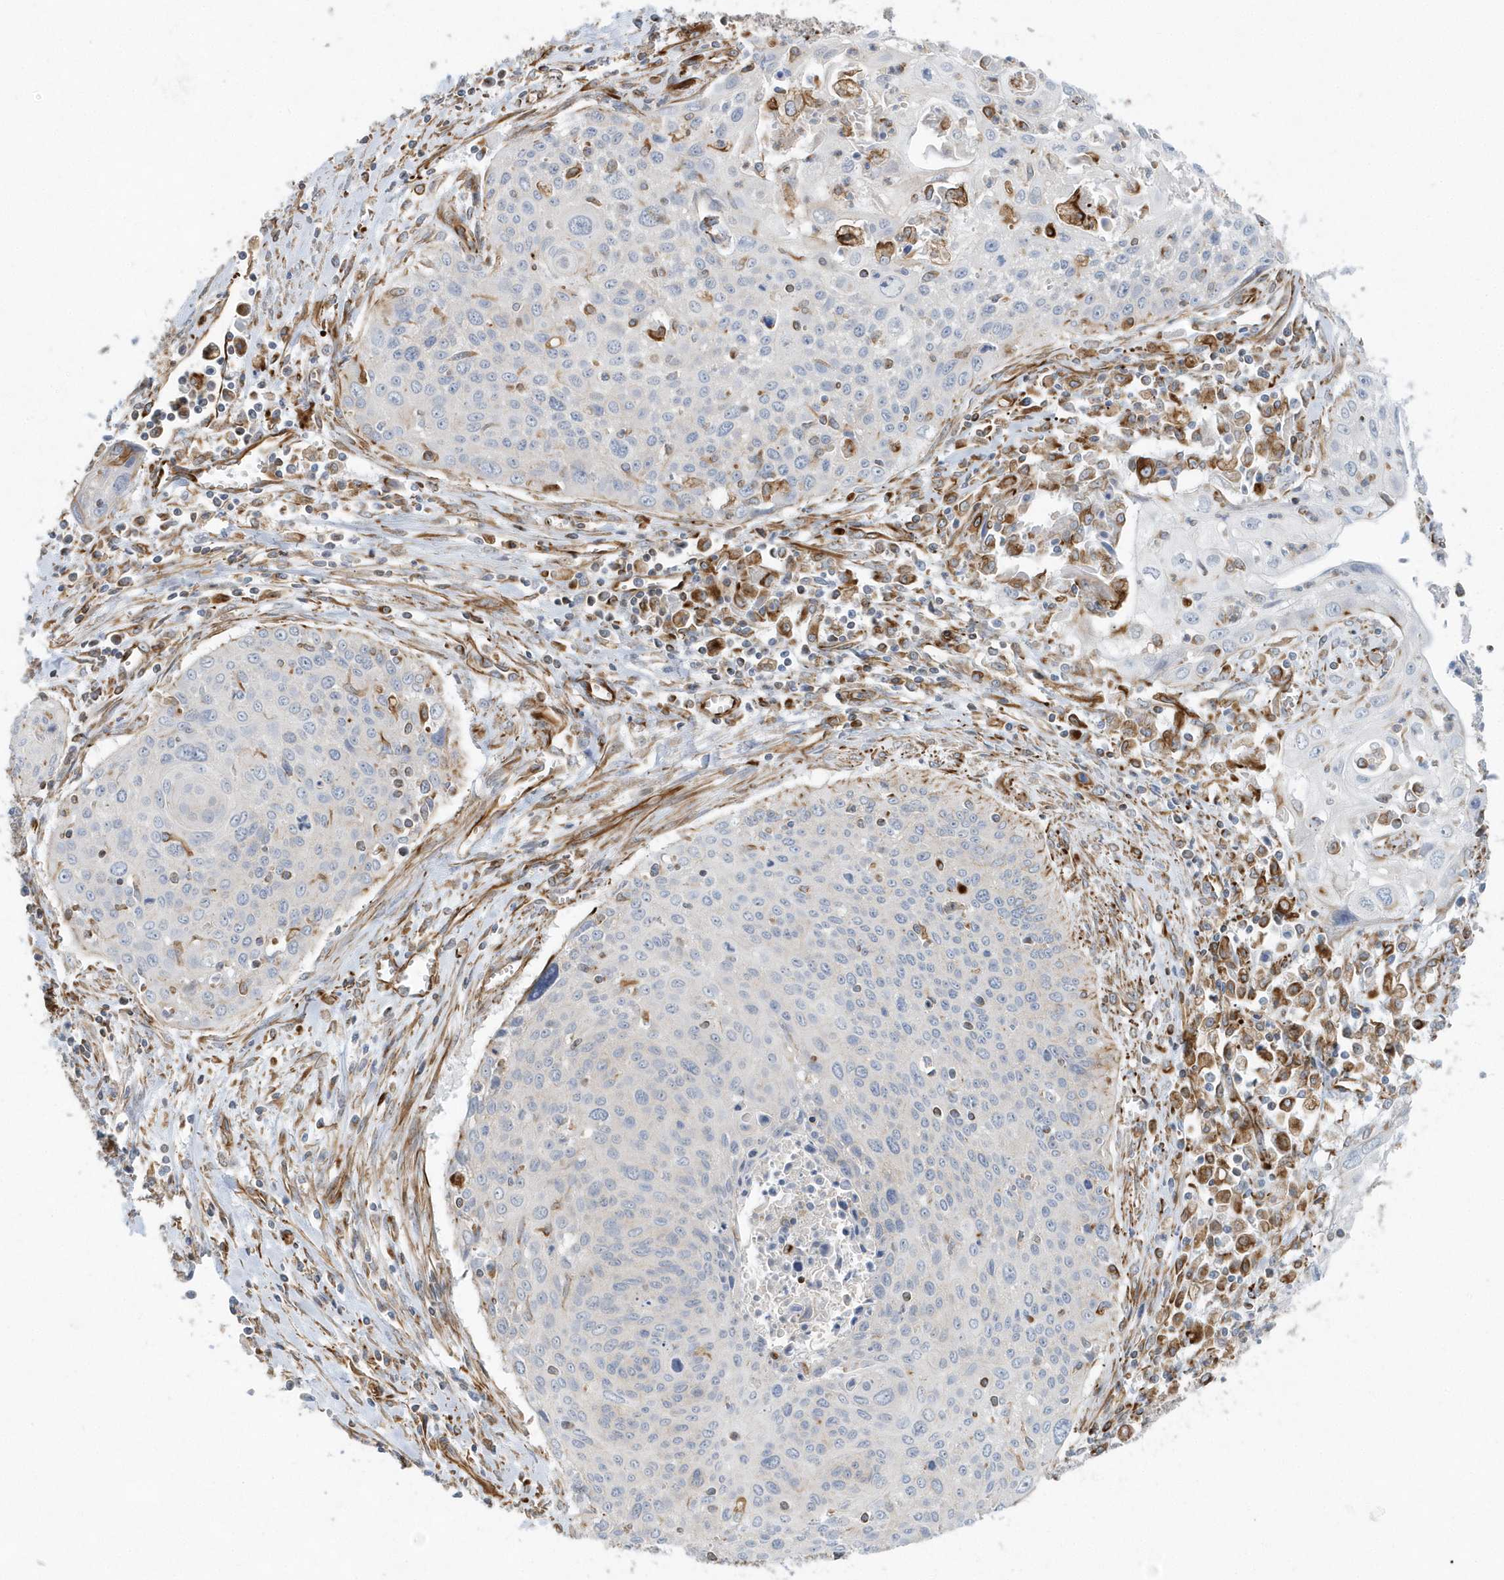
{"staining": {"intensity": "negative", "quantity": "none", "location": "none"}, "tissue": "cervical cancer", "cell_type": "Tumor cells", "image_type": "cancer", "snomed": [{"axis": "morphology", "description": "Squamous cell carcinoma, NOS"}, {"axis": "topography", "description": "Cervix"}], "caption": "An immunohistochemistry micrograph of cervical cancer is shown. There is no staining in tumor cells of cervical cancer. (IHC, brightfield microscopy, high magnification).", "gene": "RAB17", "patient": {"sex": "female", "age": 55}}